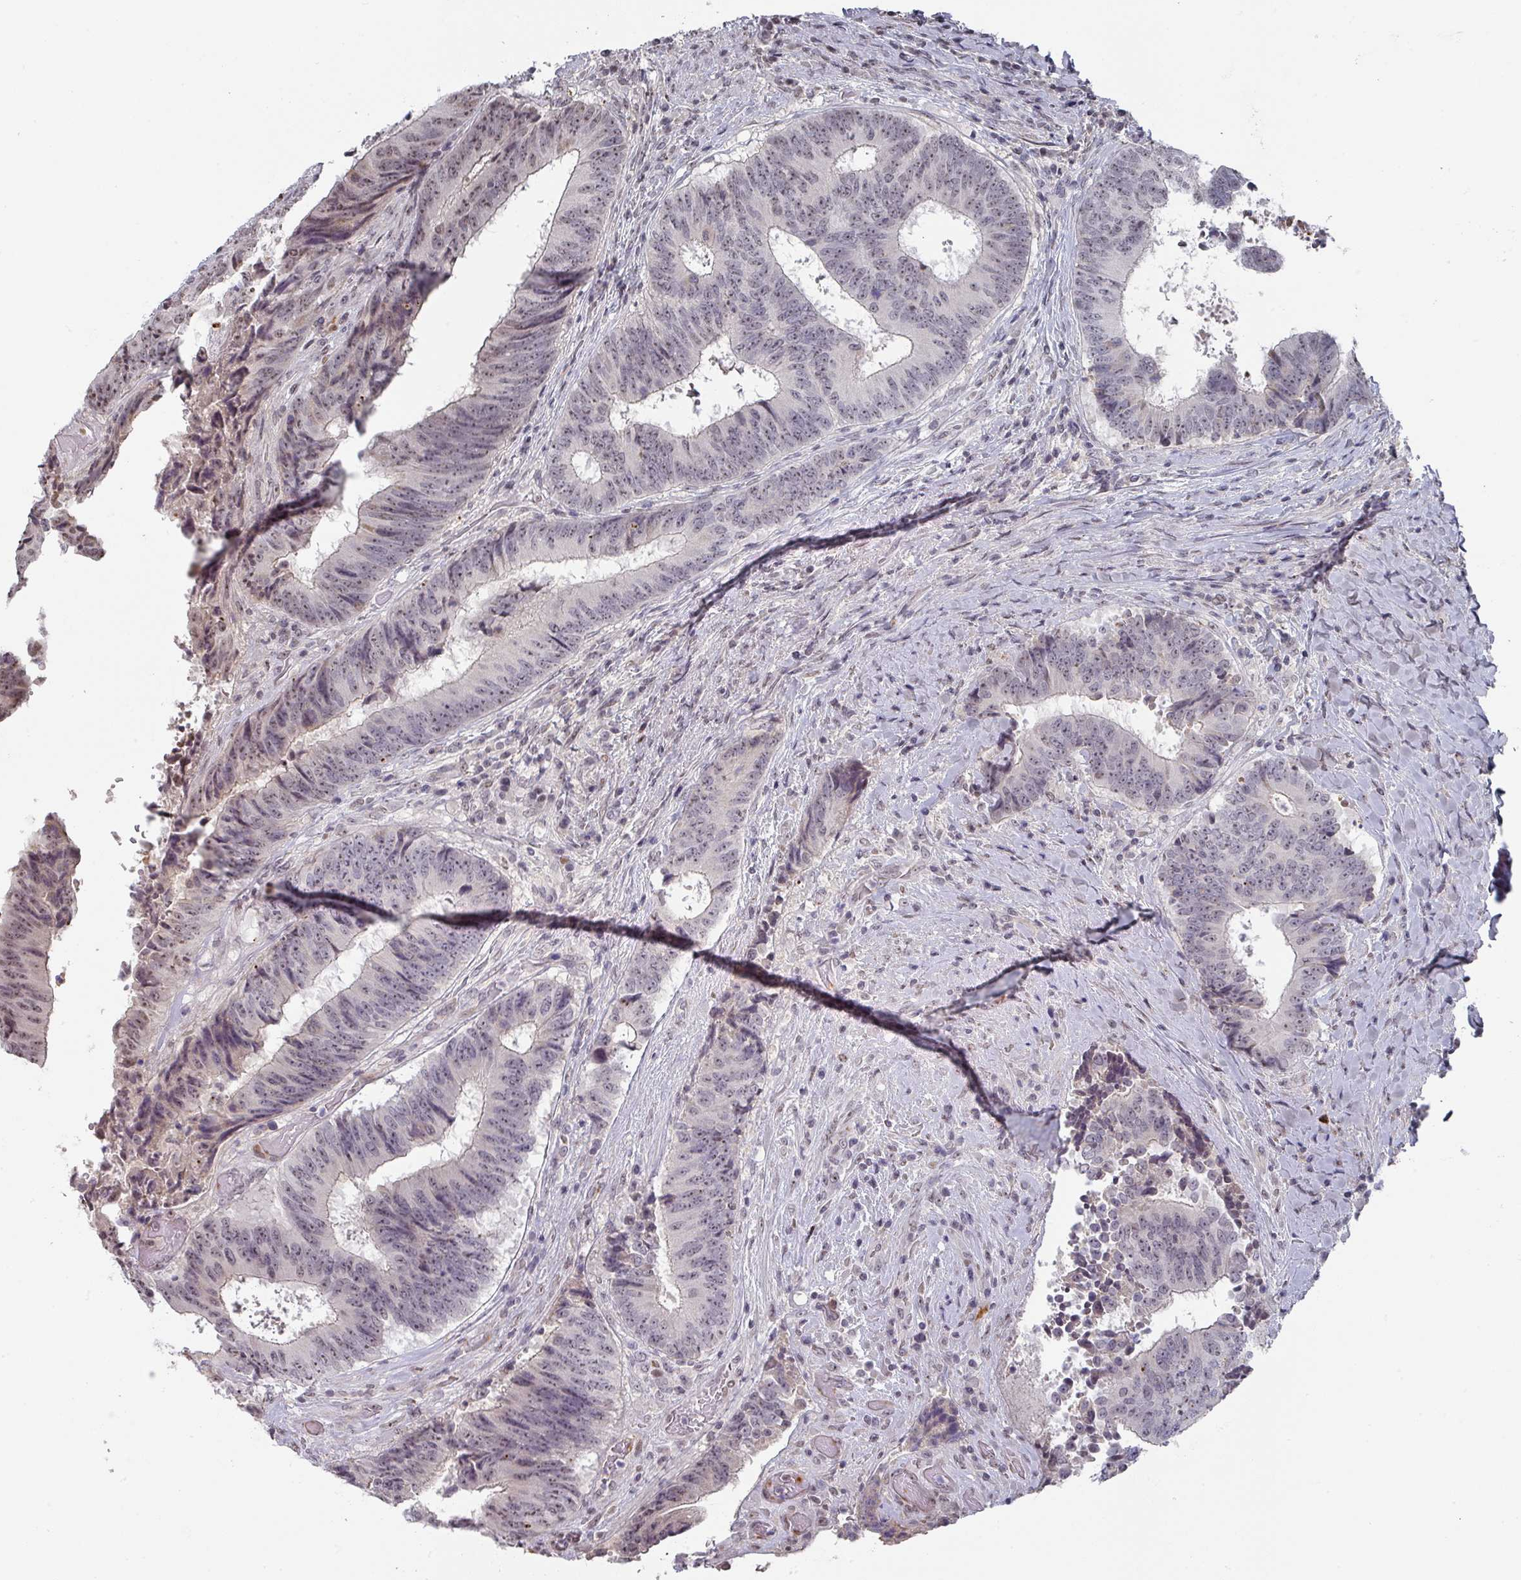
{"staining": {"intensity": "weak", "quantity": ">75%", "location": "nuclear"}, "tissue": "colorectal cancer", "cell_type": "Tumor cells", "image_type": "cancer", "snomed": [{"axis": "morphology", "description": "Adenocarcinoma, NOS"}, {"axis": "topography", "description": "Rectum"}], "caption": "Immunohistochemical staining of human adenocarcinoma (colorectal) exhibits weak nuclear protein staining in about >75% of tumor cells.", "gene": "ZNF654", "patient": {"sex": "male", "age": 72}}